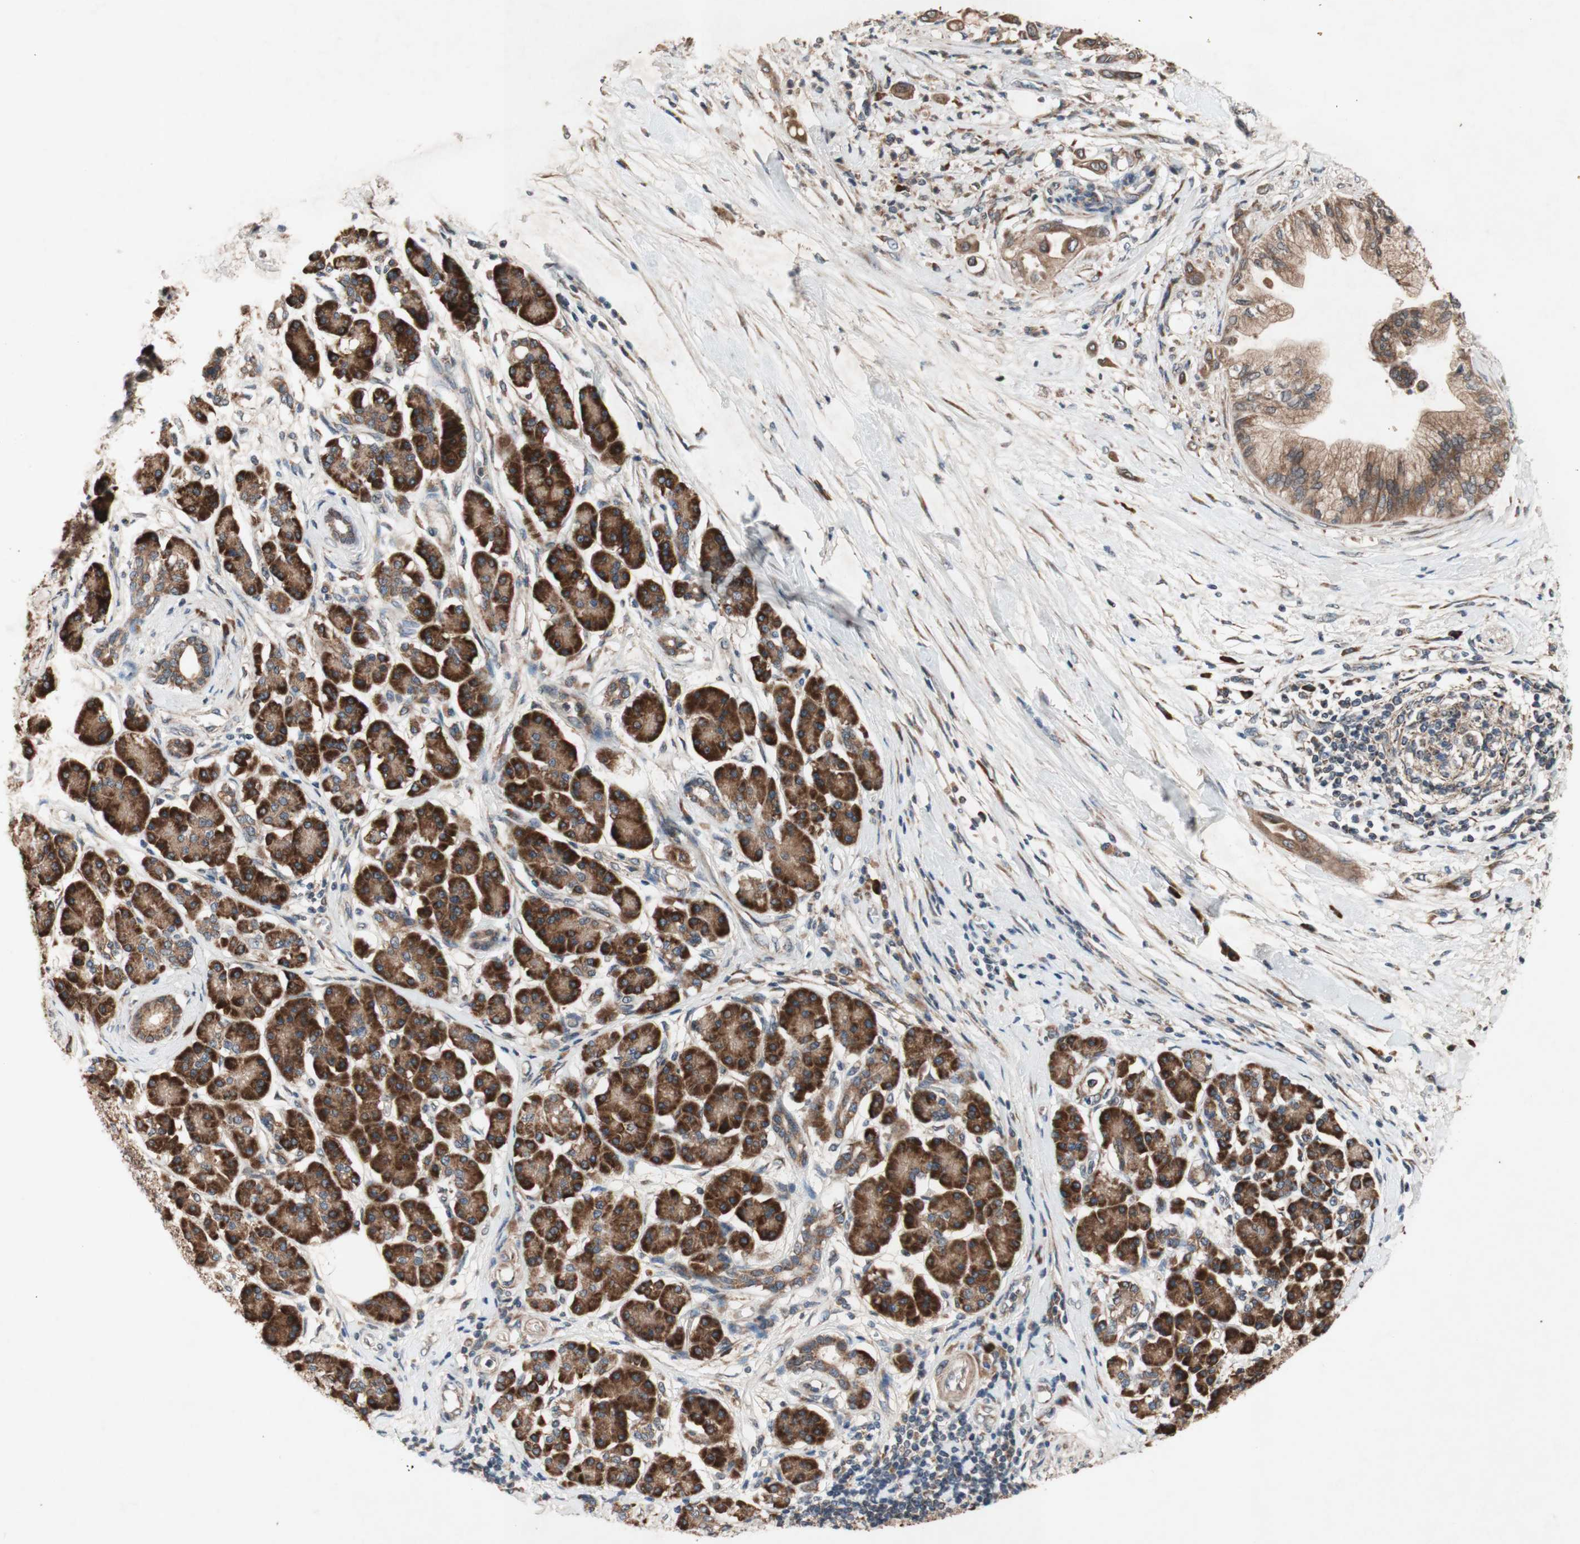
{"staining": {"intensity": "moderate", "quantity": ">75%", "location": "cytoplasmic/membranous"}, "tissue": "pancreatic cancer", "cell_type": "Tumor cells", "image_type": "cancer", "snomed": [{"axis": "morphology", "description": "Adenocarcinoma, NOS"}, {"axis": "morphology", "description": "Adenocarcinoma, metastatic, NOS"}, {"axis": "topography", "description": "Lymph node"}, {"axis": "topography", "description": "Pancreas"}, {"axis": "topography", "description": "Duodenum"}], "caption": "Pancreatic cancer was stained to show a protein in brown. There is medium levels of moderate cytoplasmic/membranous positivity in approximately >75% of tumor cells.", "gene": "DDOST", "patient": {"sex": "female", "age": 64}}